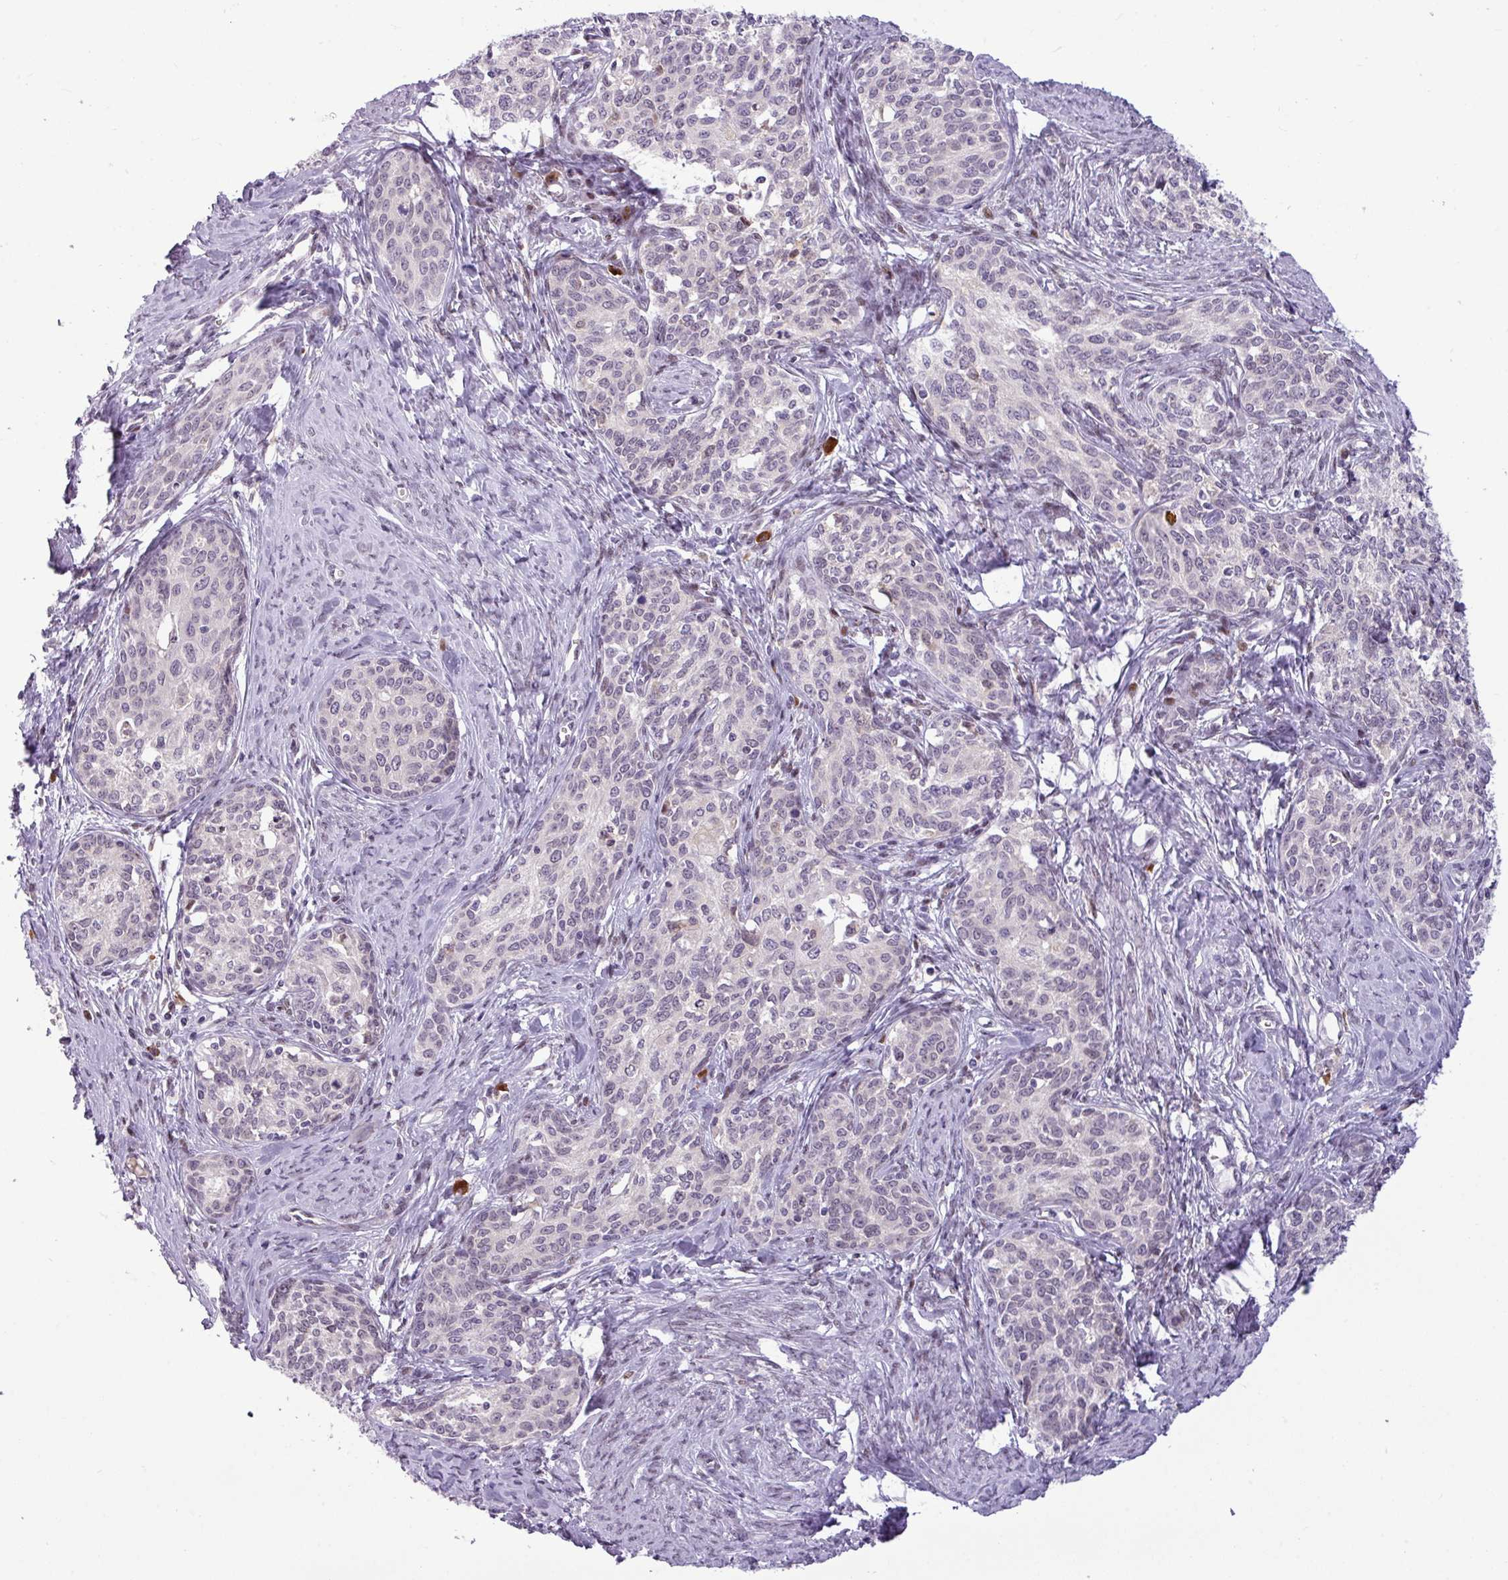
{"staining": {"intensity": "negative", "quantity": "none", "location": "none"}, "tissue": "cervical cancer", "cell_type": "Tumor cells", "image_type": "cancer", "snomed": [{"axis": "morphology", "description": "Squamous cell carcinoma, NOS"}, {"axis": "morphology", "description": "Adenocarcinoma, NOS"}, {"axis": "topography", "description": "Cervix"}], "caption": "High magnification brightfield microscopy of cervical cancer stained with DAB (3,3'-diaminobenzidine) (brown) and counterstained with hematoxylin (blue): tumor cells show no significant staining.", "gene": "SLC66A2", "patient": {"sex": "female", "age": 52}}